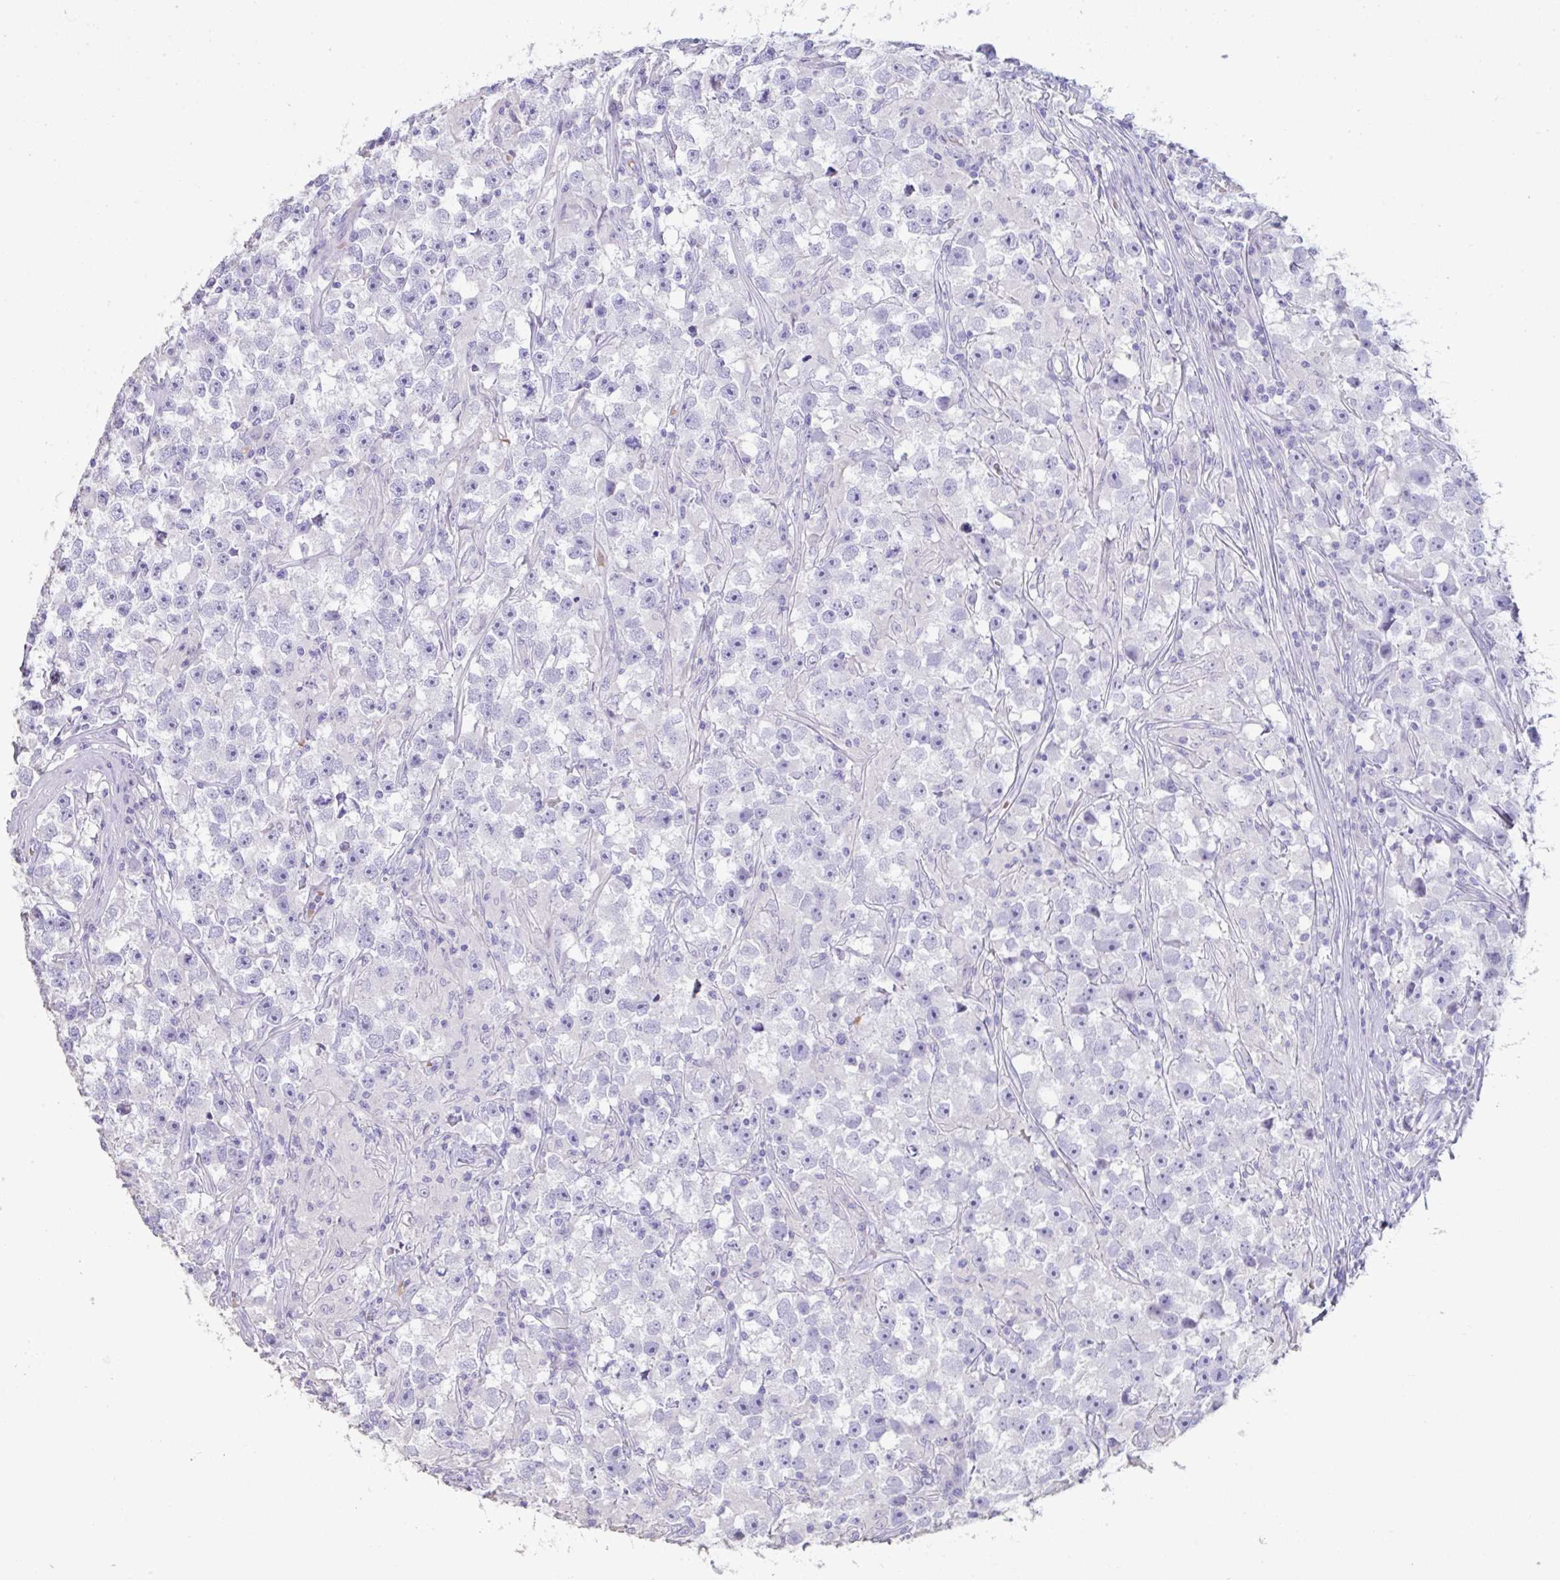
{"staining": {"intensity": "negative", "quantity": "none", "location": "none"}, "tissue": "testis cancer", "cell_type": "Tumor cells", "image_type": "cancer", "snomed": [{"axis": "morphology", "description": "Seminoma, NOS"}, {"axis": "topography", "description": "Testis"}], "caption": "Photomicrograph shows no protein staining in tumor cells of testis seminoma tissue. (Stains: DAB (3,3'-diaminobenzidine) IHC with hematoxylin counter stain, Microscopy: brightfield microscopy at high magnification).", "gene": "TNNC1", "patient": {"sex": "male", "age": 33}}